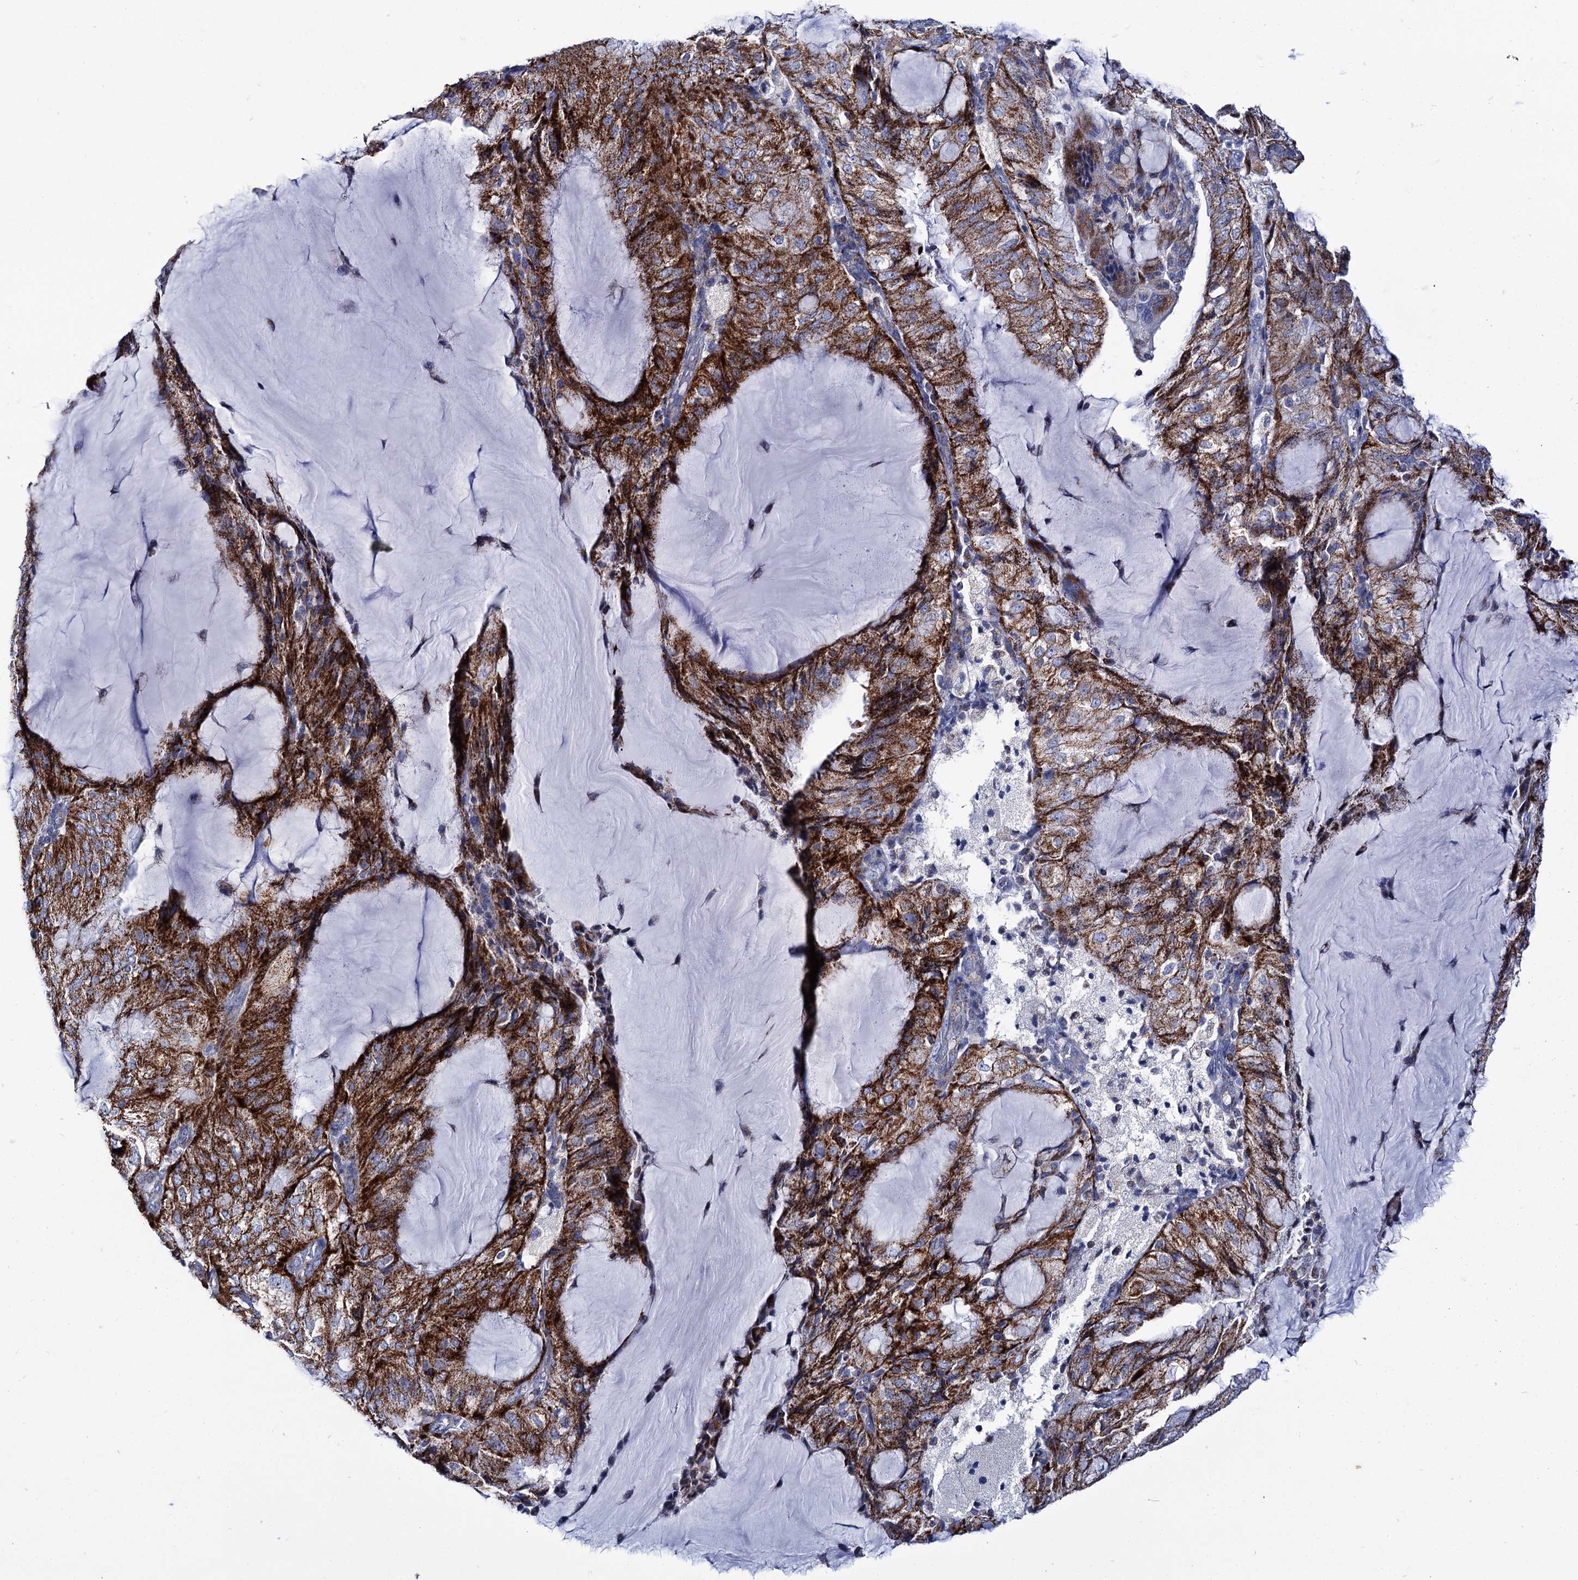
{"staining": {"intensity": "strong", "quantity": ">75%", "location": "cytoplasmic/membranous"}, "tissue": "endometrial cancer", "cell_type": "Tumor cells", "image_type": "cancer", "snomed": [{"axis": "morphology", "description": "Adenocarcinoma, NOS"}, {"axis": "topography", "description": "Endometrium"}], "caption": "A micrograph of endometrial cancer stained for a protein exhibits strong cytoplasmic/membranous brown staining in tumor cells.", "gene": "UBASH3B", "patient": {"sex": "female", "age": 81}}